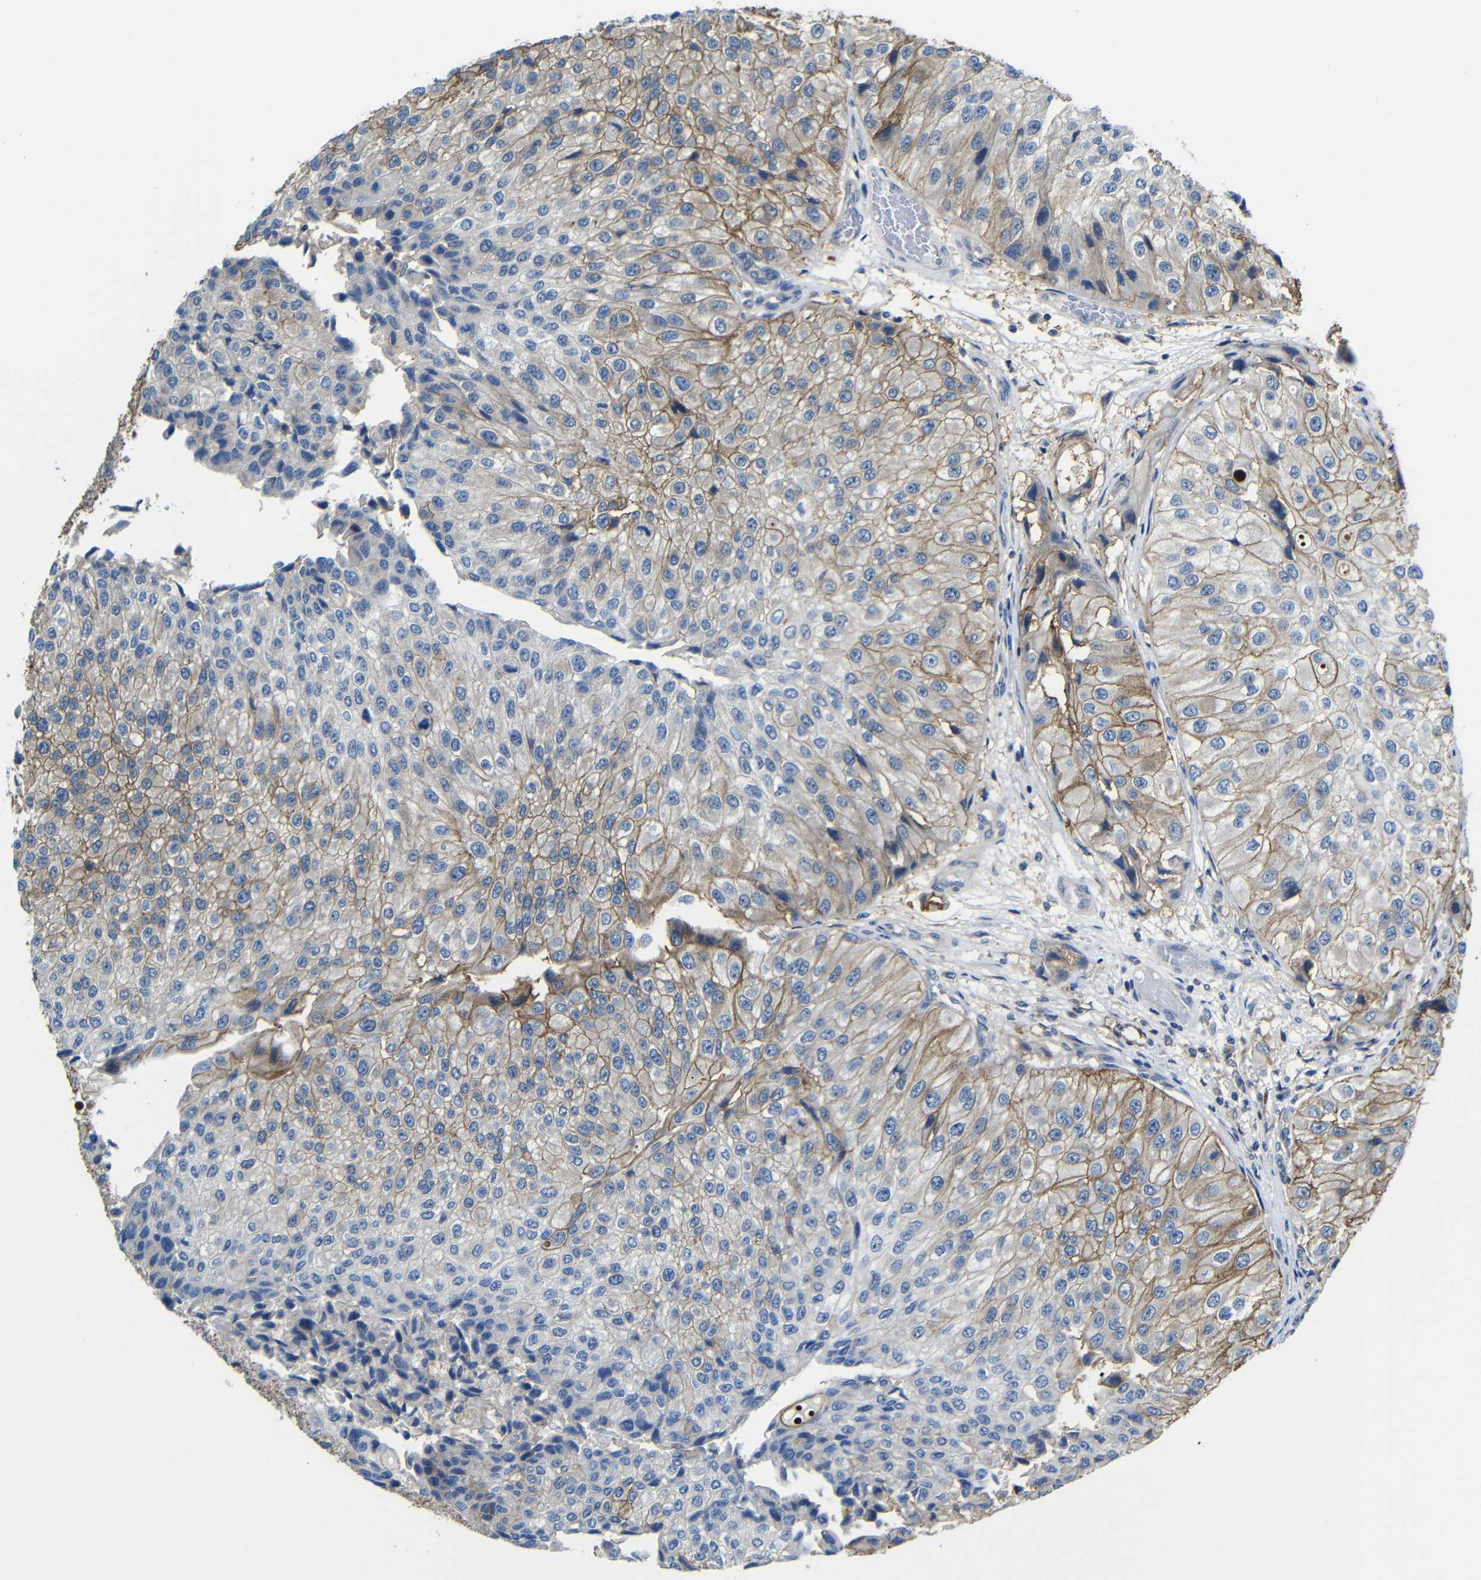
{"staining": {"intensity": "moderate", "quantity": "25%-75%", "location": "cytoplasmic/membranous"}, "tissue": "urothelial cancer", "cell_type": "Tumor cells", "image_type": "cancer", "snomed": [{"axis": "morphology", "description": "Urothelial carcinoma, High grade"}, {"axis": "topography", "description": "Kidney"}, {"axis": "topography", "description": "Urinary bladder"}], "caption": "Urothelial cancer stained with a protein marker demonstrates moderate staining in tumor cells.", "gene": "ZNF90", "patient": {"sex": "male", "age": 77}}